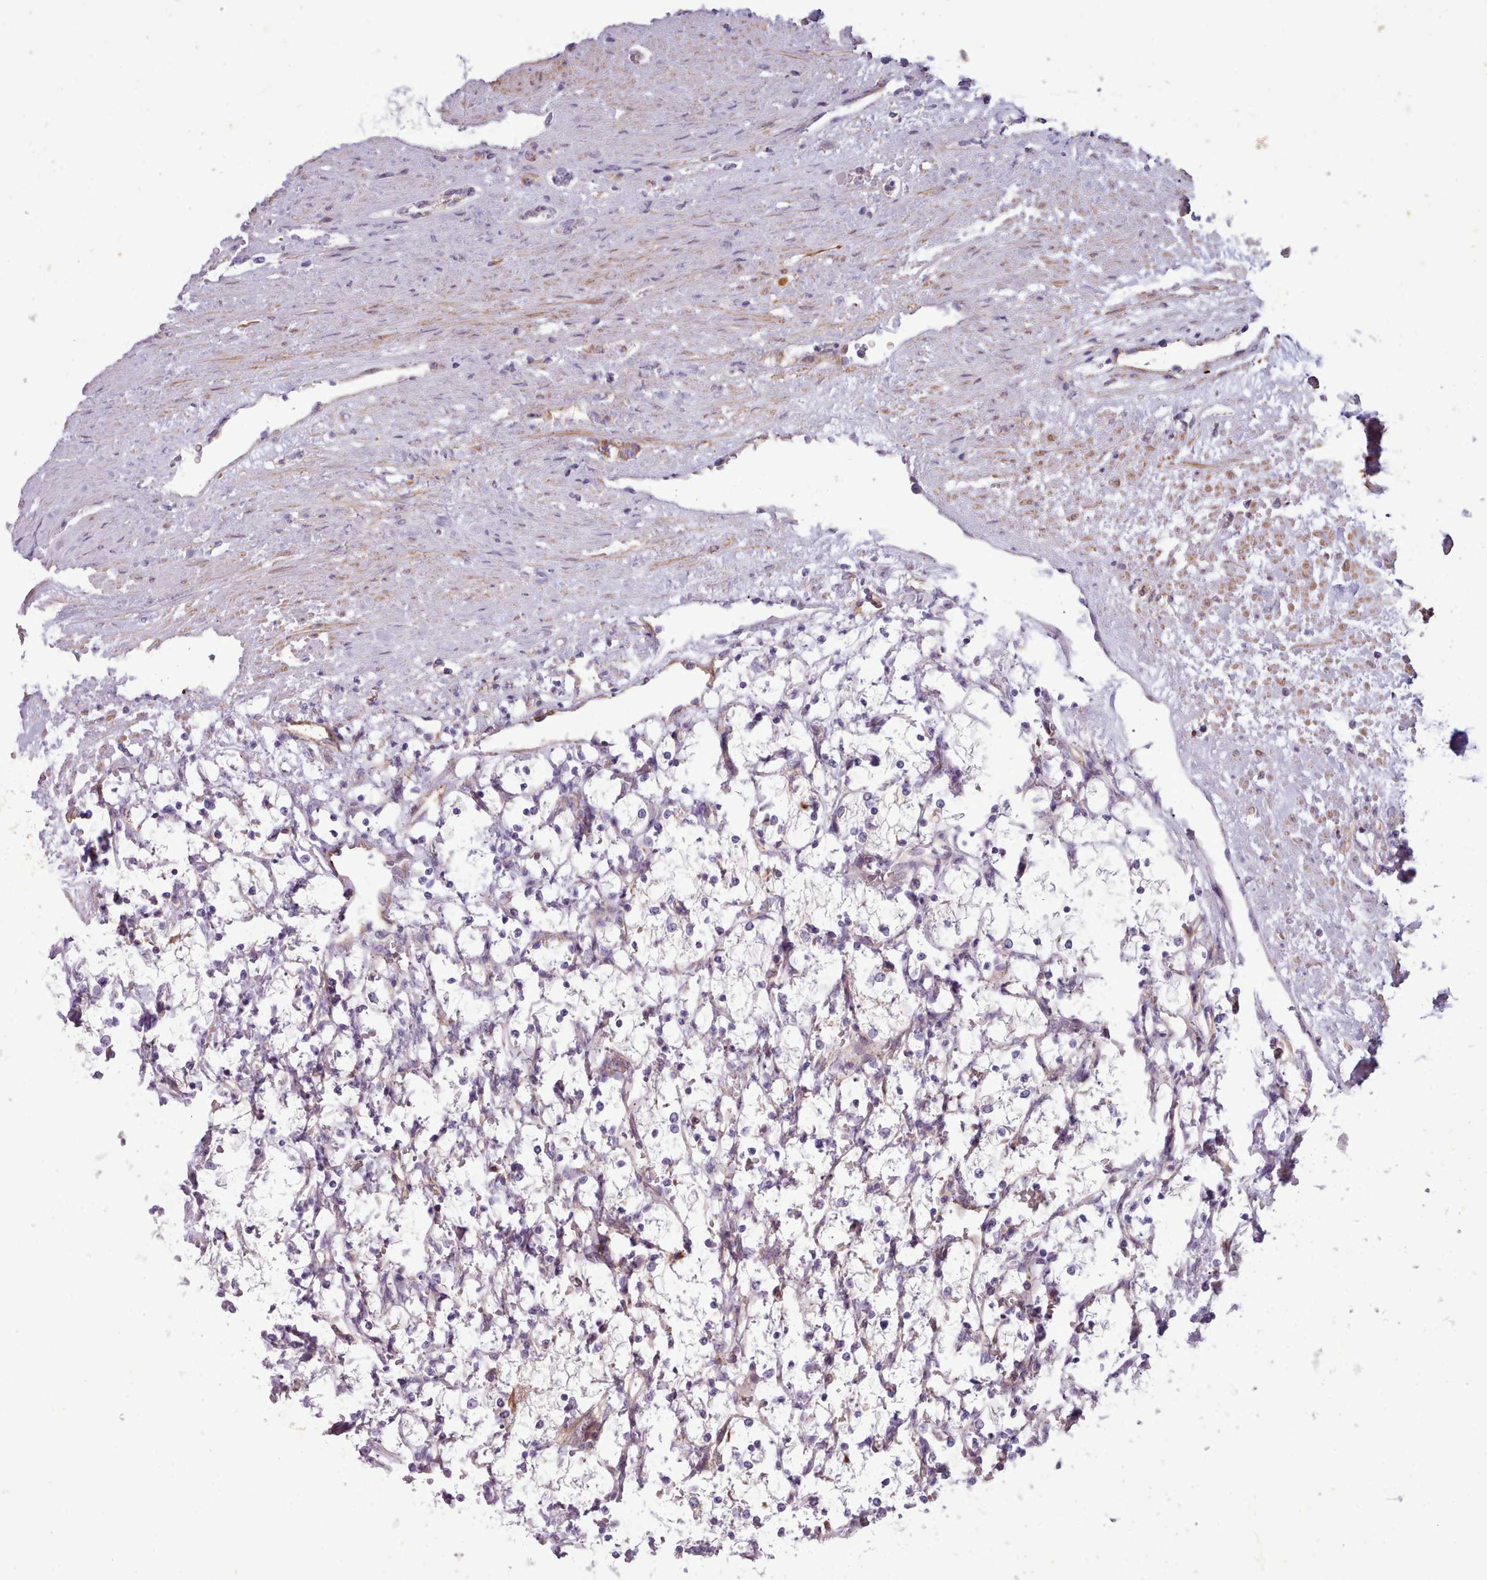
{"staining": {"intensity": "negative", "quantity": "none", "location": "none"}, "tissue": "renal cancer", "cell_type": "Tumor cells", "image_type": "cancer", "snomed": [{"axis": "morphology", "description": "Adenocarcinoma, NOS"}, {"axis": "topography", "description": "Kidney"}], "caption": "A photomicrograph of adenocarcinoma (renal) stained for a protein demonstrates no brown staining in tumor cells.", "gene": "TENT4B", "patient": {"sex": "female", "age": 69}}